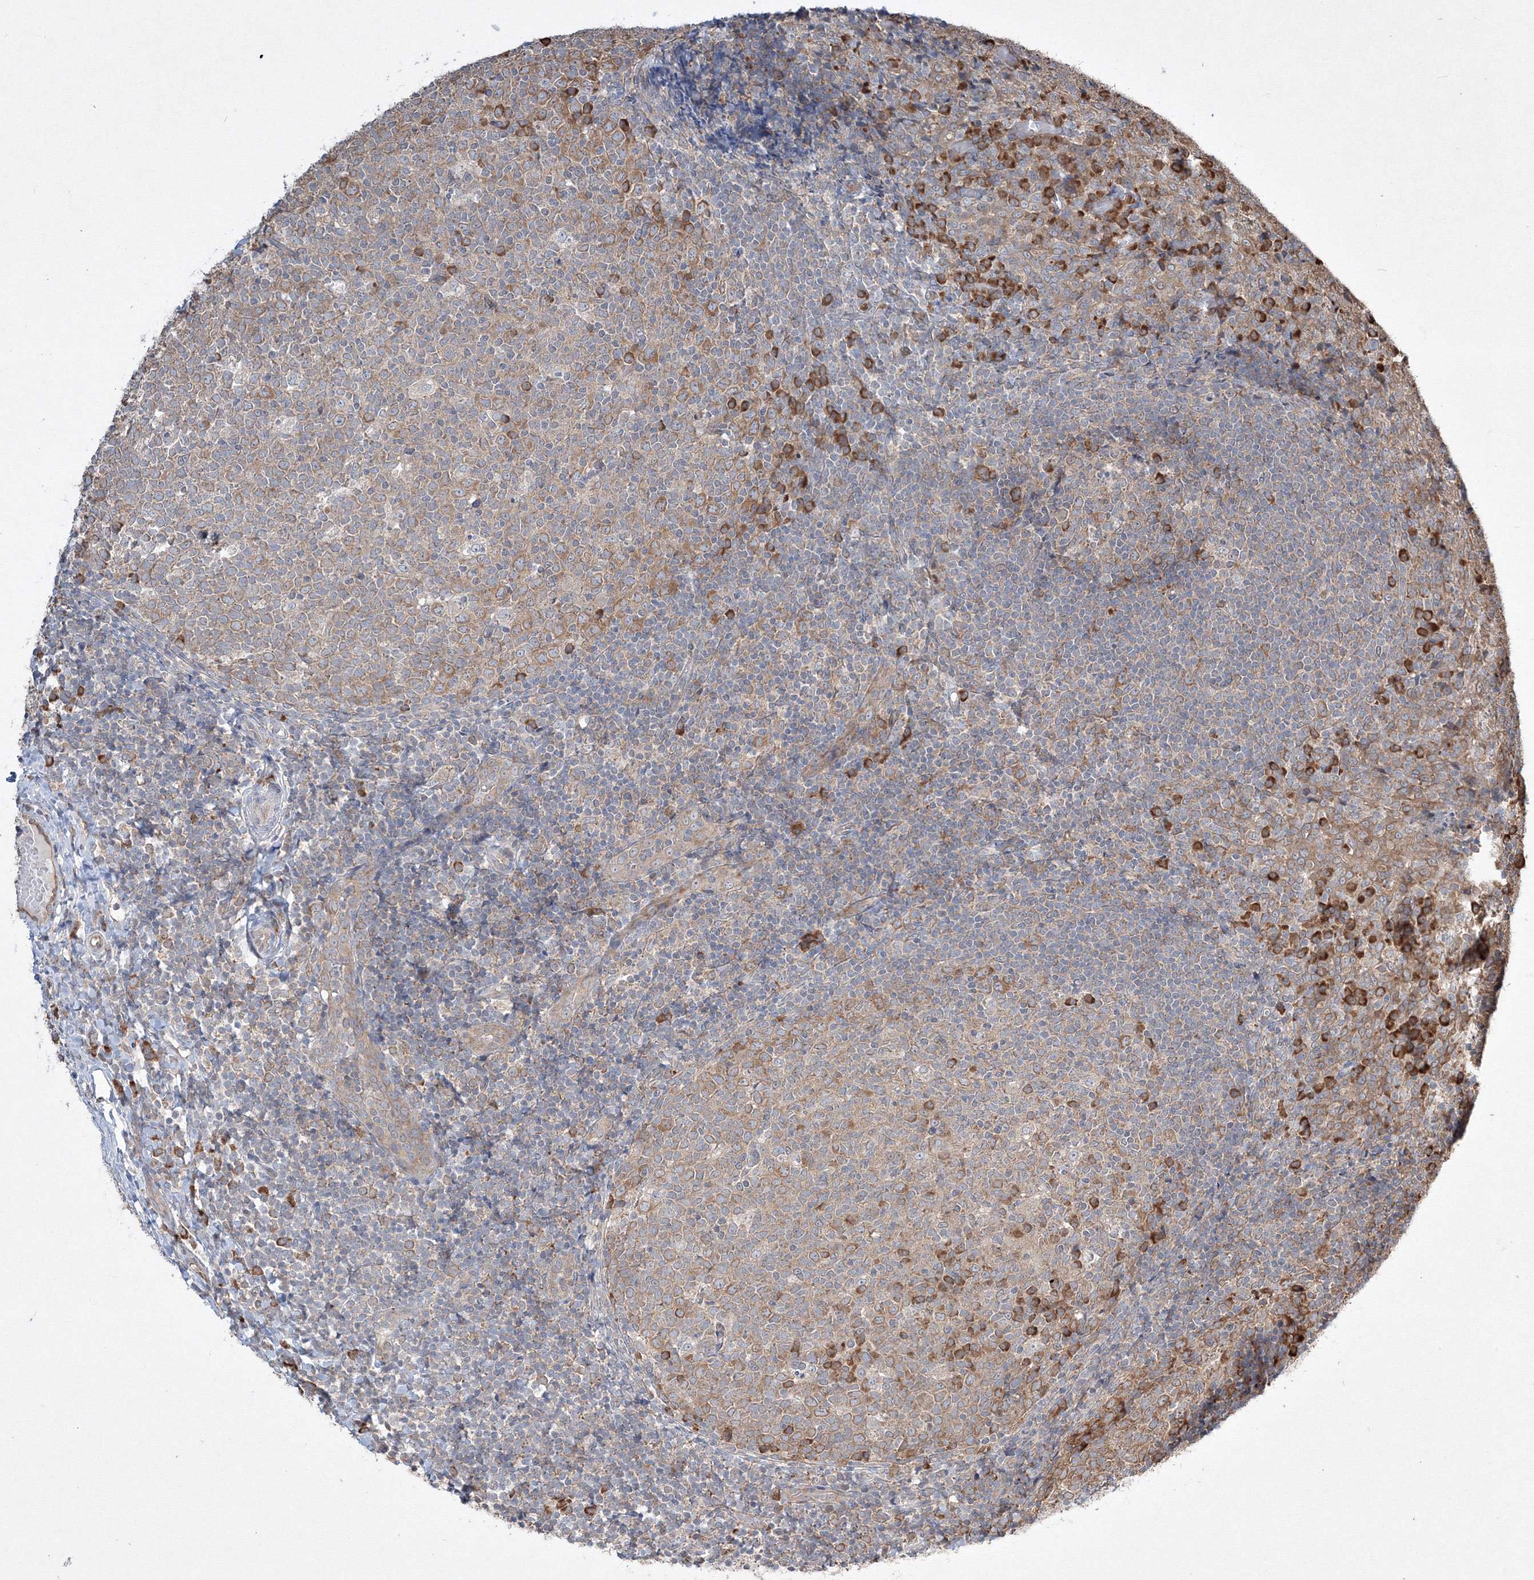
{"staining": {"intensity": "moderate", "quantity": "25%-75%", "location": "cytoplasmic/membranous"}, "tissue": "tonsil", "cell_type": "Germinal center cells", "image_type": "normal", "snomed": [{"axis": "morphology", "description": "Normal tissue, NOS"}, {"axis": "topography", "description": "Tonsil"}], "caption": "Tonsil was stained to show a protein in brown. There is medium levels of moderate cytoplasmic/membranous positivity in about 25%-75% of germinal center cells.", "gene": "FBXL8", "patient": {"sex": "female", "age": 19}}